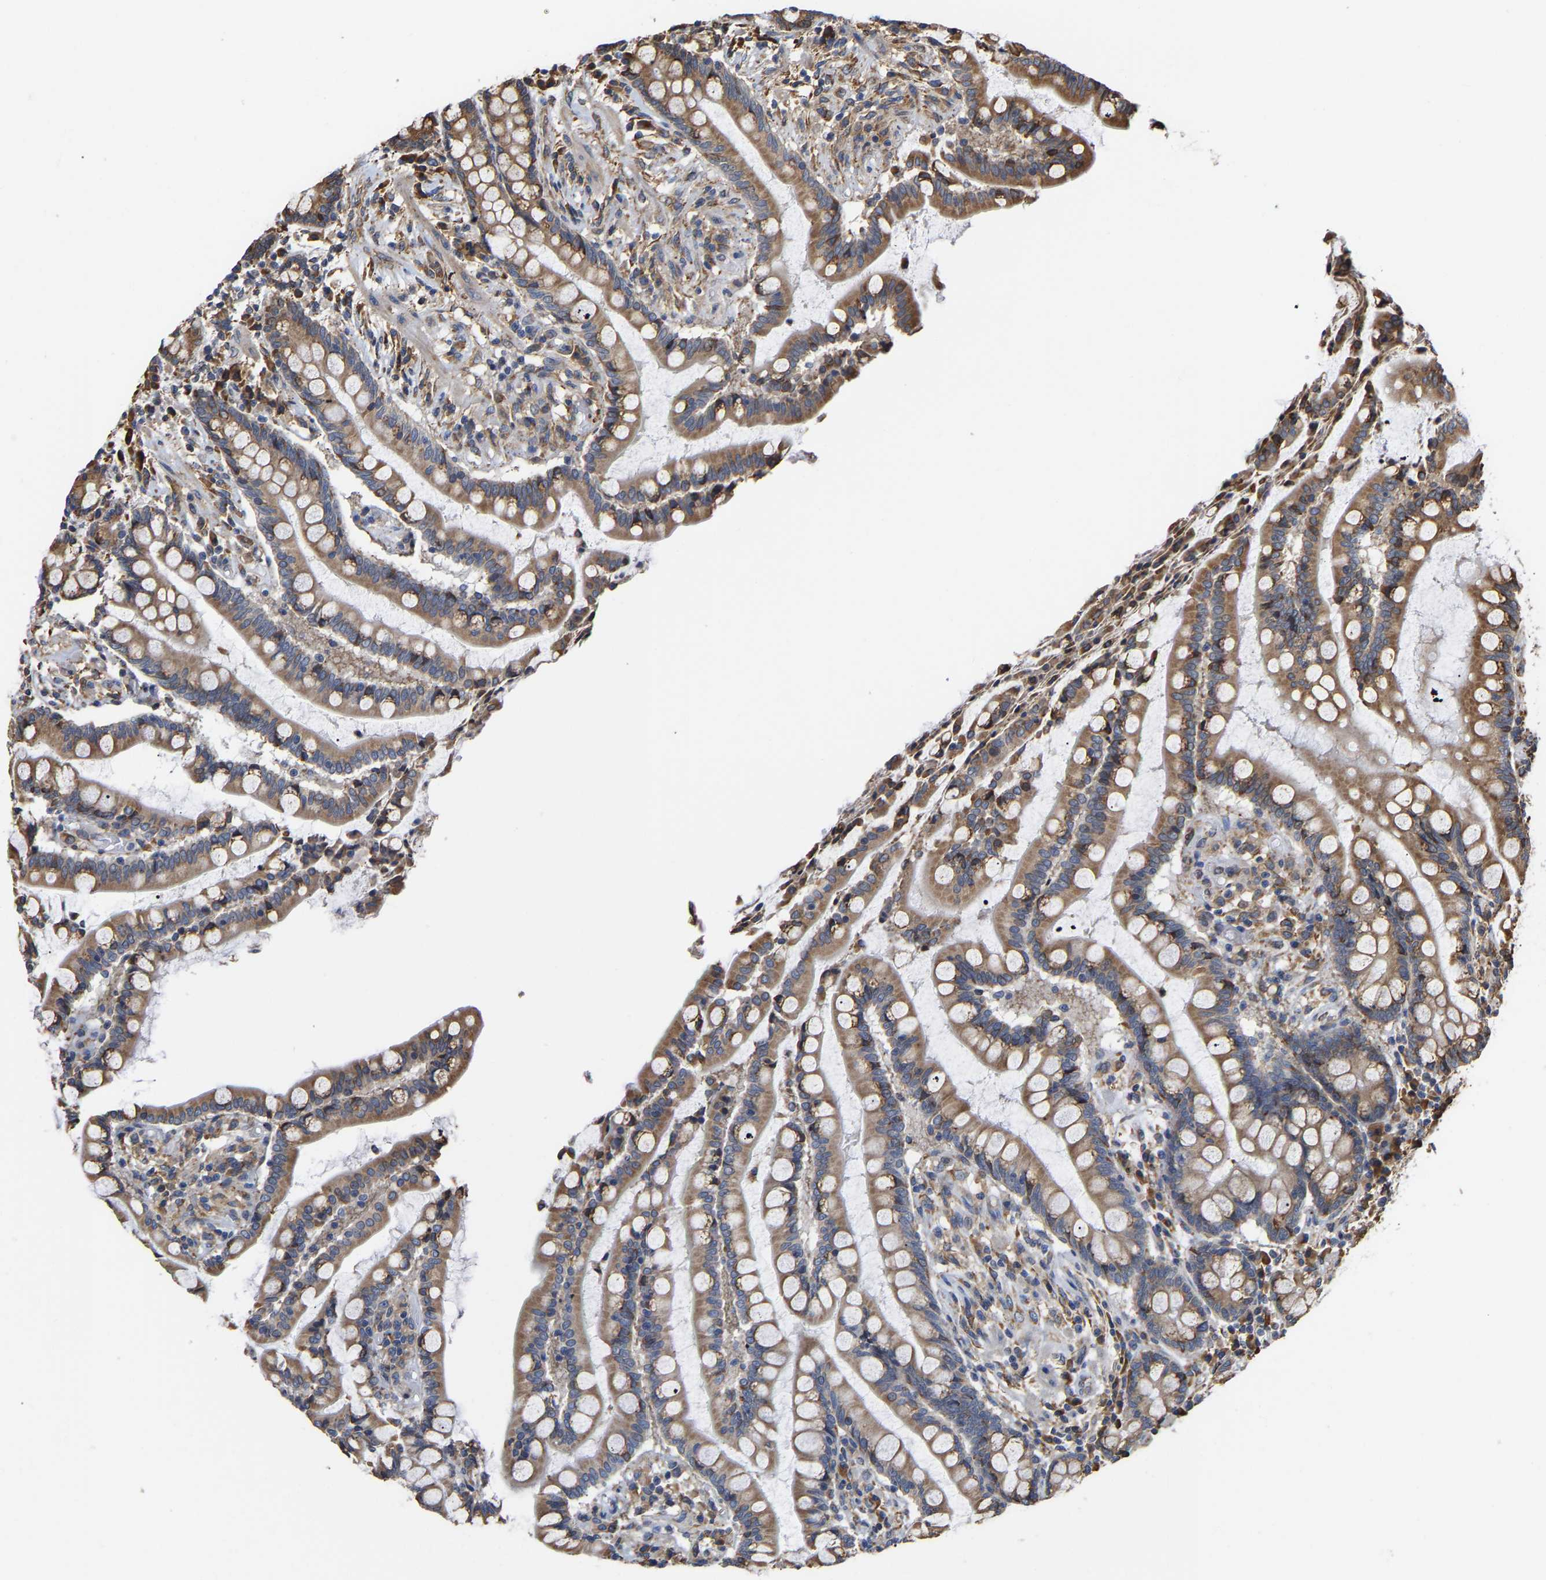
{"staining": {"intensity": "weak", "quantity": ">75%", "location": "cytoplasmic/membranous"}, "tissue": "colon", "cell_type": "Endothelial cells", "image_type": "normal", "snomed": [{"axis": "morphology", "description": "Normal tissue, NOS"}, {"axis": "topography", "description": "Colon"}], "caption": "Protein expression by immunohistochemistry displays weak cytoplasmic/membranous expression in approximately >75% of endothelial cells in benign colon. (brown staining indicates protein expression, while blue staining denotes nuclei).", "gene": "ARAP1", "patient": {"sex": "male", "age": 73}}